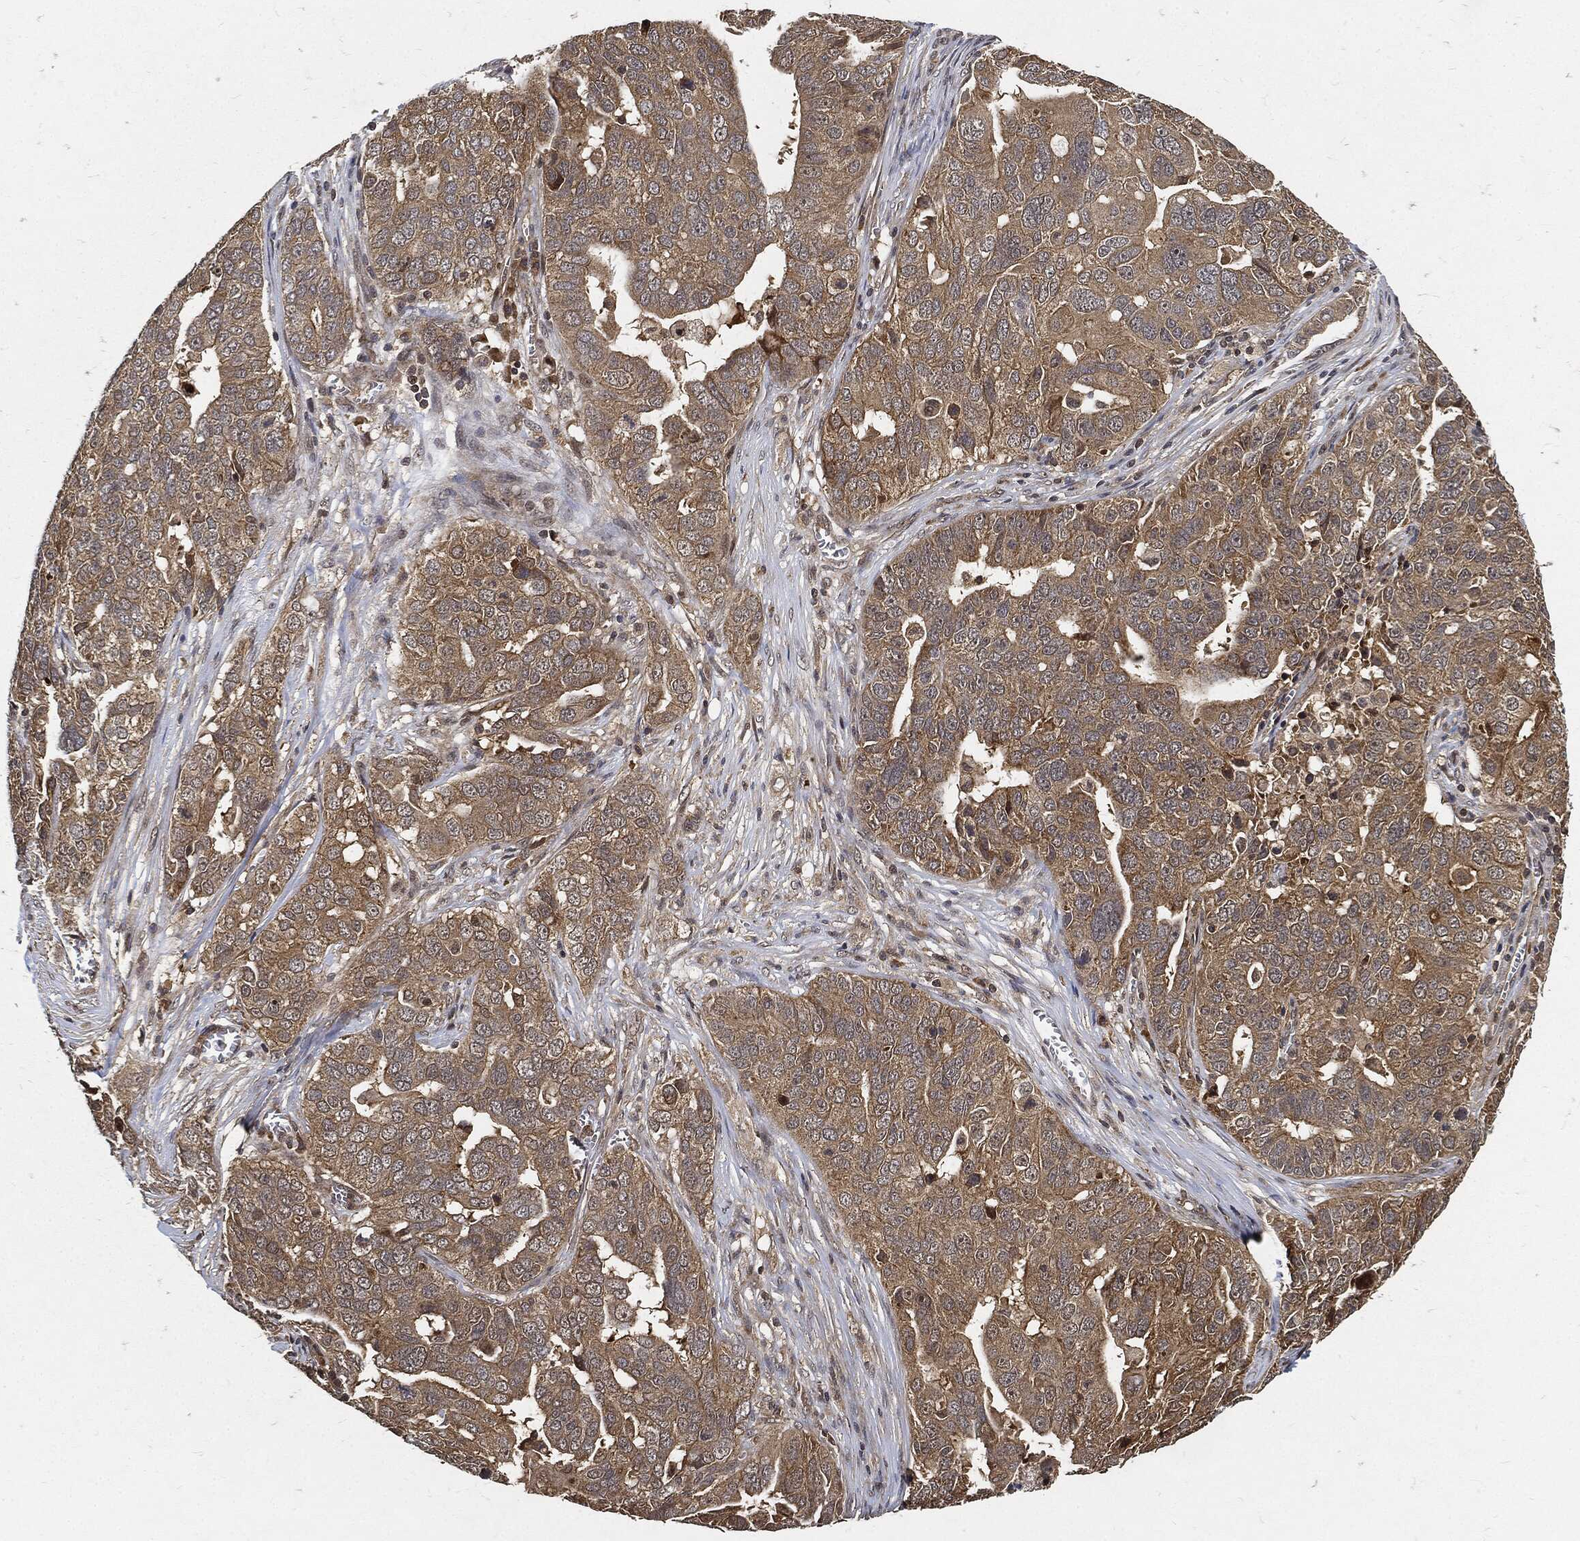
{"staining": {"intensity": "weak", "quantity": ">75%", "location": "cytoplasmic/membranous"}, "tissue": "ovarian cancer", "cell_type": "Tumor cells", "image_type": "cancer", "snomed": [{"axis": "morphology", "description": "Carcinoma, endometroid"}, {"axis": "topography", "description": "Soft tissue"}, {"axis": "topography", "description": "Ovary"}], "caption": "This is an image of IHC staining of ovarian cancer, which shows weak positivity in the cytoplasmic/membranous of tumor cells.", "gene": "ZNF226", "patient": {"sex": "female", "age": 52}}